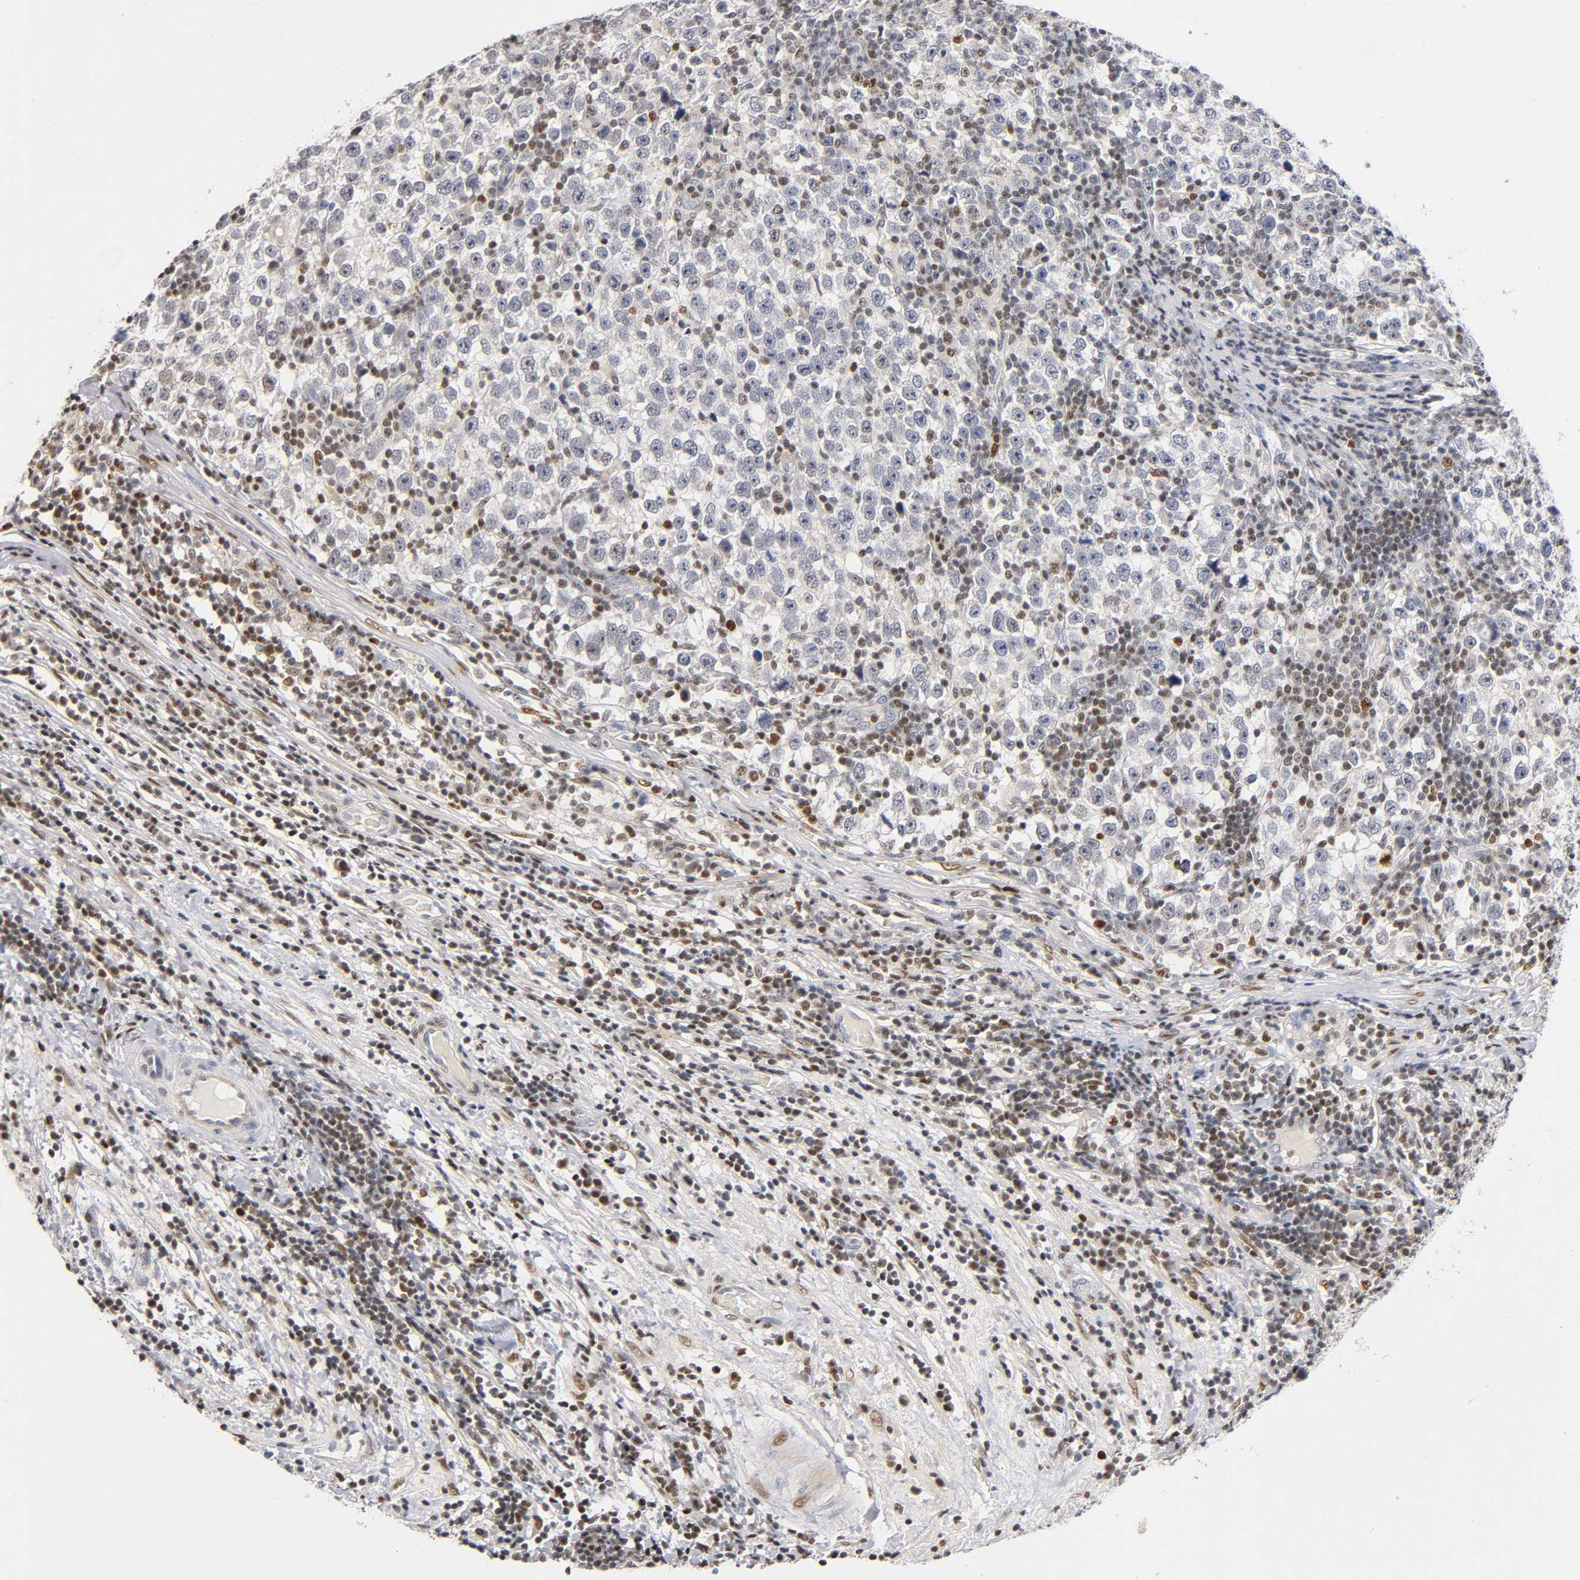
{"staining": {"intensity": "negative", "quantity": "none", "location": "none"}, "tissue": "testis cancer", "cell_type": "Tumor cells", "image_type": "cancer", "snomed": [{"axis": "morphology", "description": "Seminoma, NOS"}, {"axis": "topography", "description": "Testis"}], "caption": "A histopathology image of testis cancer (seminoma) stained for a protein displays no brown staining in tumor cells. The staining is performed using DAB (3,3'-diaminobenzidine) brown chromogen with nuclei counter-stained in using hematoxylin.", "gene": "RUNX1", "patient": {"sex": "male", "age": 43}}